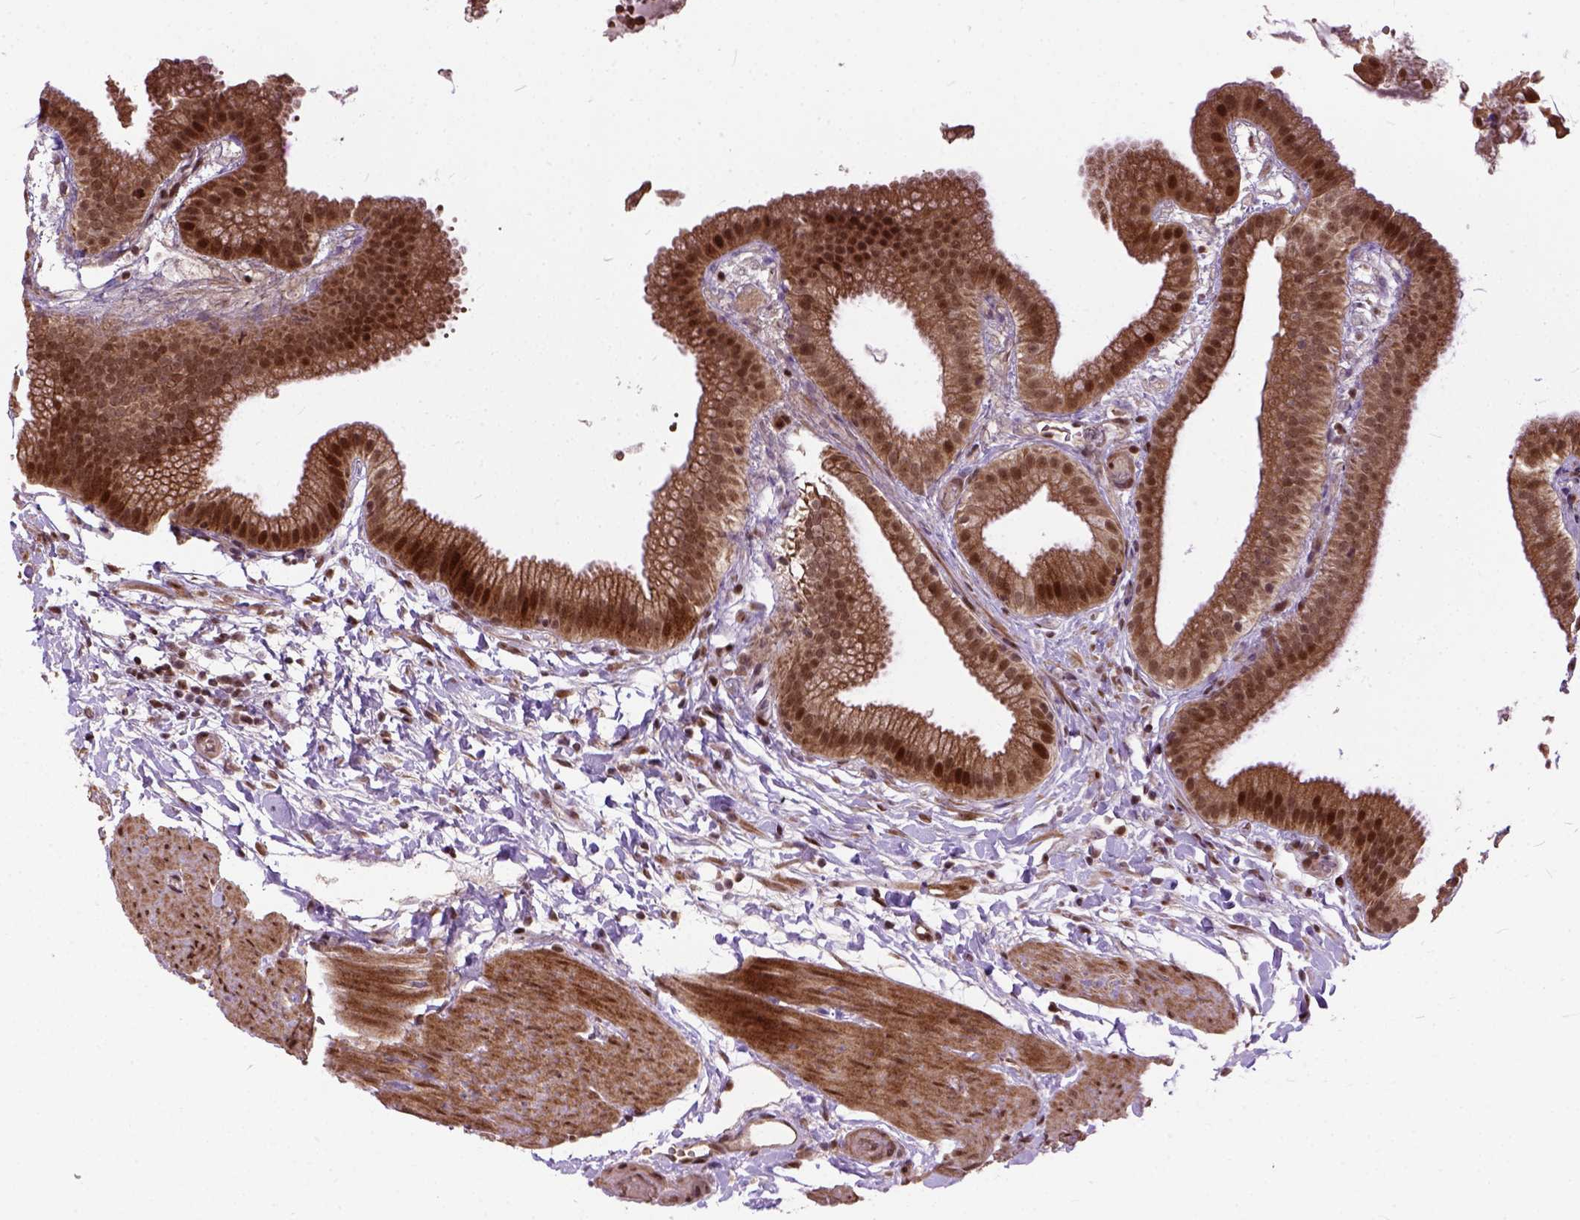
{"staining": {"intensity": "strong", "quantity": ">75%", "location": "cytoplasmic/membranous,nuclear"}, "tissue": "gallbladder", "cell_type": "Glandular cells", "image_type": "normal", "snomed": [{"axis": "morphology", "description": "Normal tissue, NOS"}, {"axis": "topography", "description": "Gallbladder"}], "caption": "Strong cytoplasmic/membranous,nuclear protein positivity is present in approximately >75% of glandular cells in gallbladder. The staining is performed using DAB (3,3'-diaminobenzidine) brown chromogen to label protein expression. The nuclei are counter-stained blue using hematoxylin.", "gene": "ZNF630", "patient": {"sex": "female", "age": 63}}